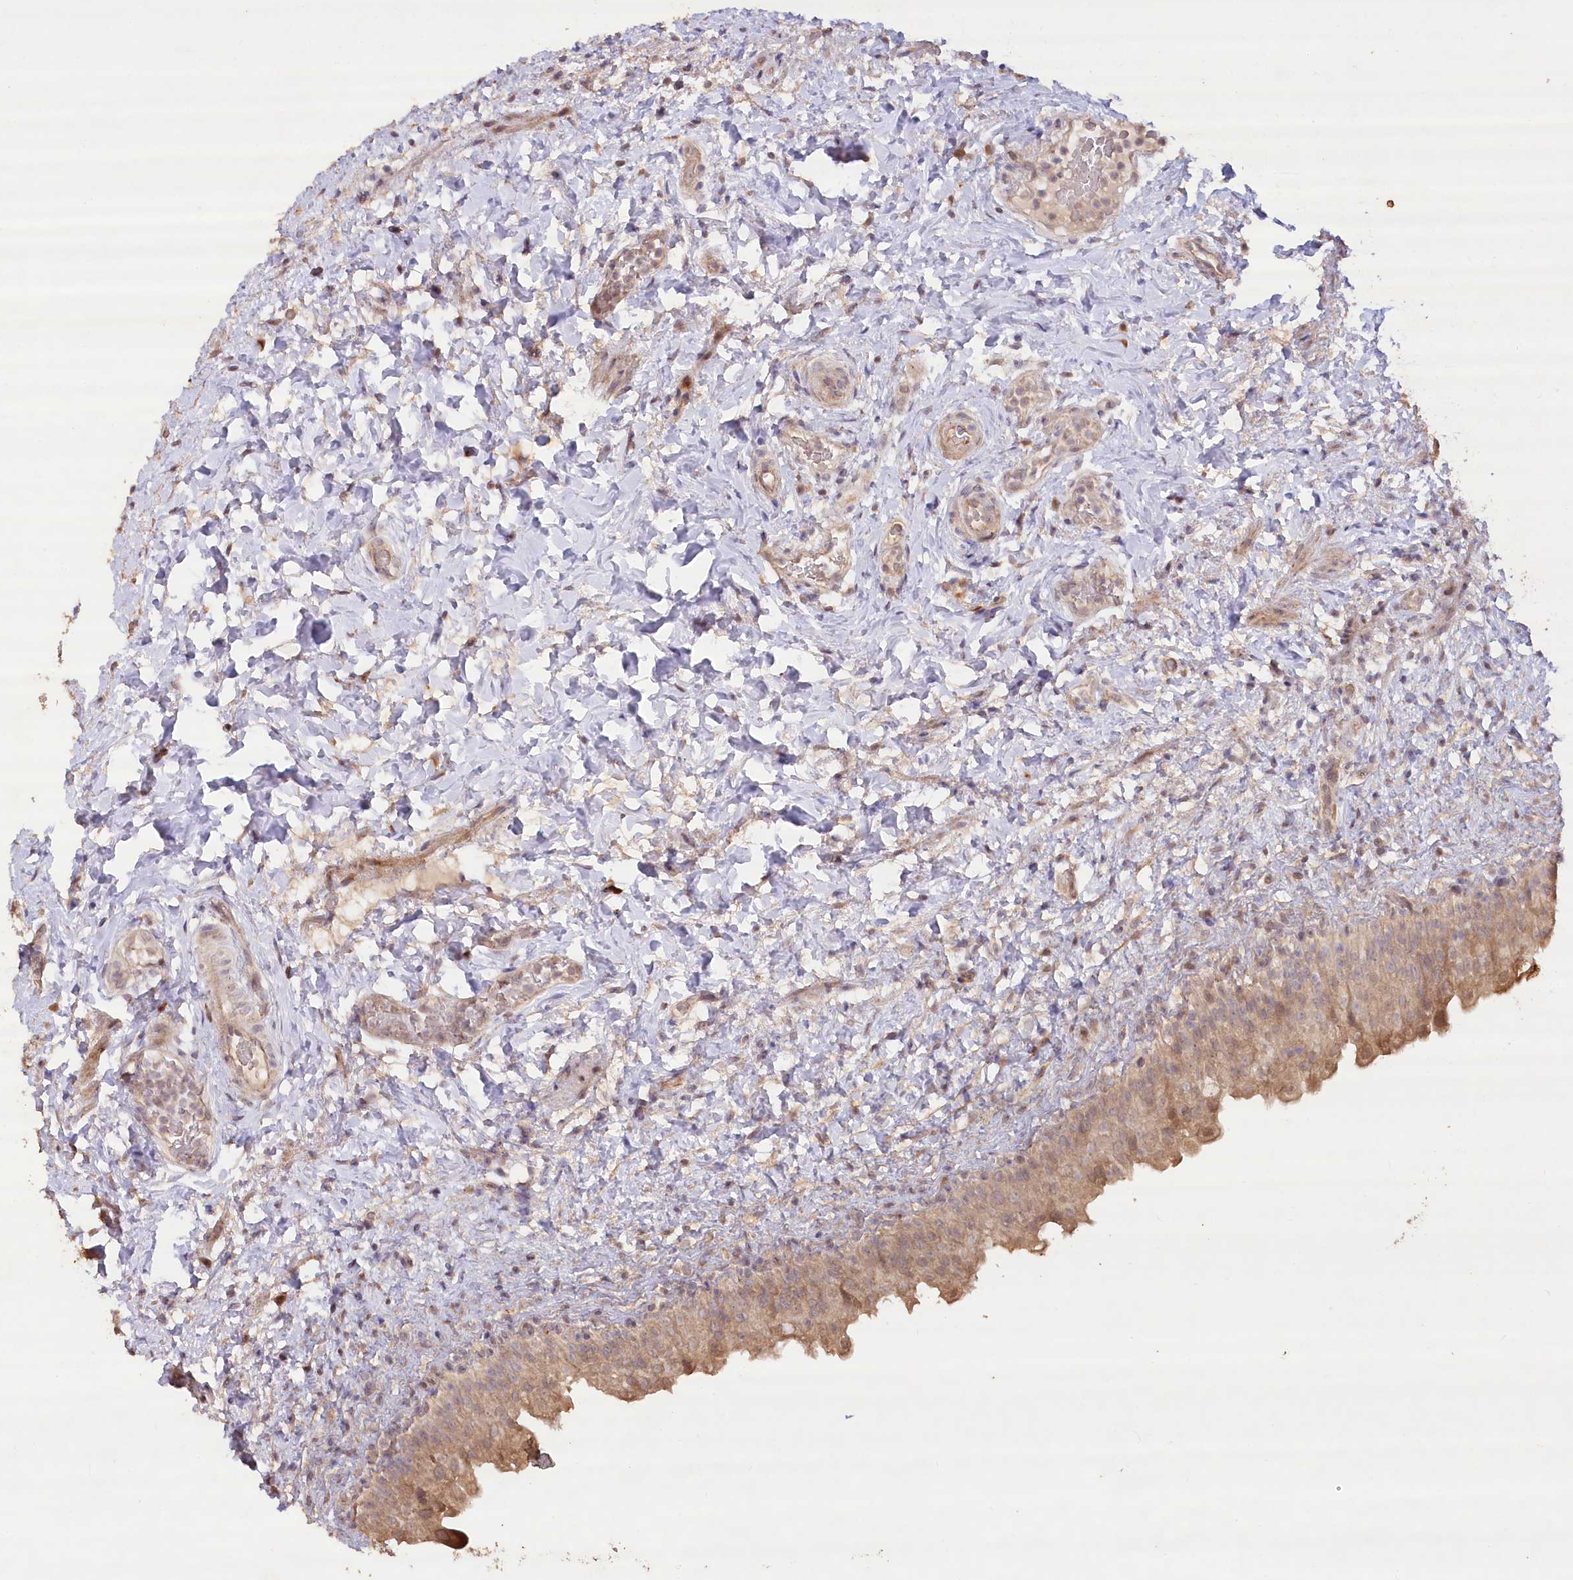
{"staining": {"intensity": "moderate", "quantity": ">75%", "location": "cytoplasmic/membranous"}, "tissue": "urinary bladder", "cell_type": "Urothelial cells", "image_type": "normal", "snomed": [{"axis": "morphology", "description": "Normal tissue, NOS"}, {"axis": "topography", "description": "Urinary bladder"}], "caption": "DAB (3,3'-diaminobenzidine) immunohistochemical staining of normal human urinary bladder reveals moderate cytoplasmic/membranous protein positivity in about >75% of urothelial cells. Nuclei are stained in blue.", "gene": "IRAK1BP1", "patient": {"sex": "female", "age": 27}}